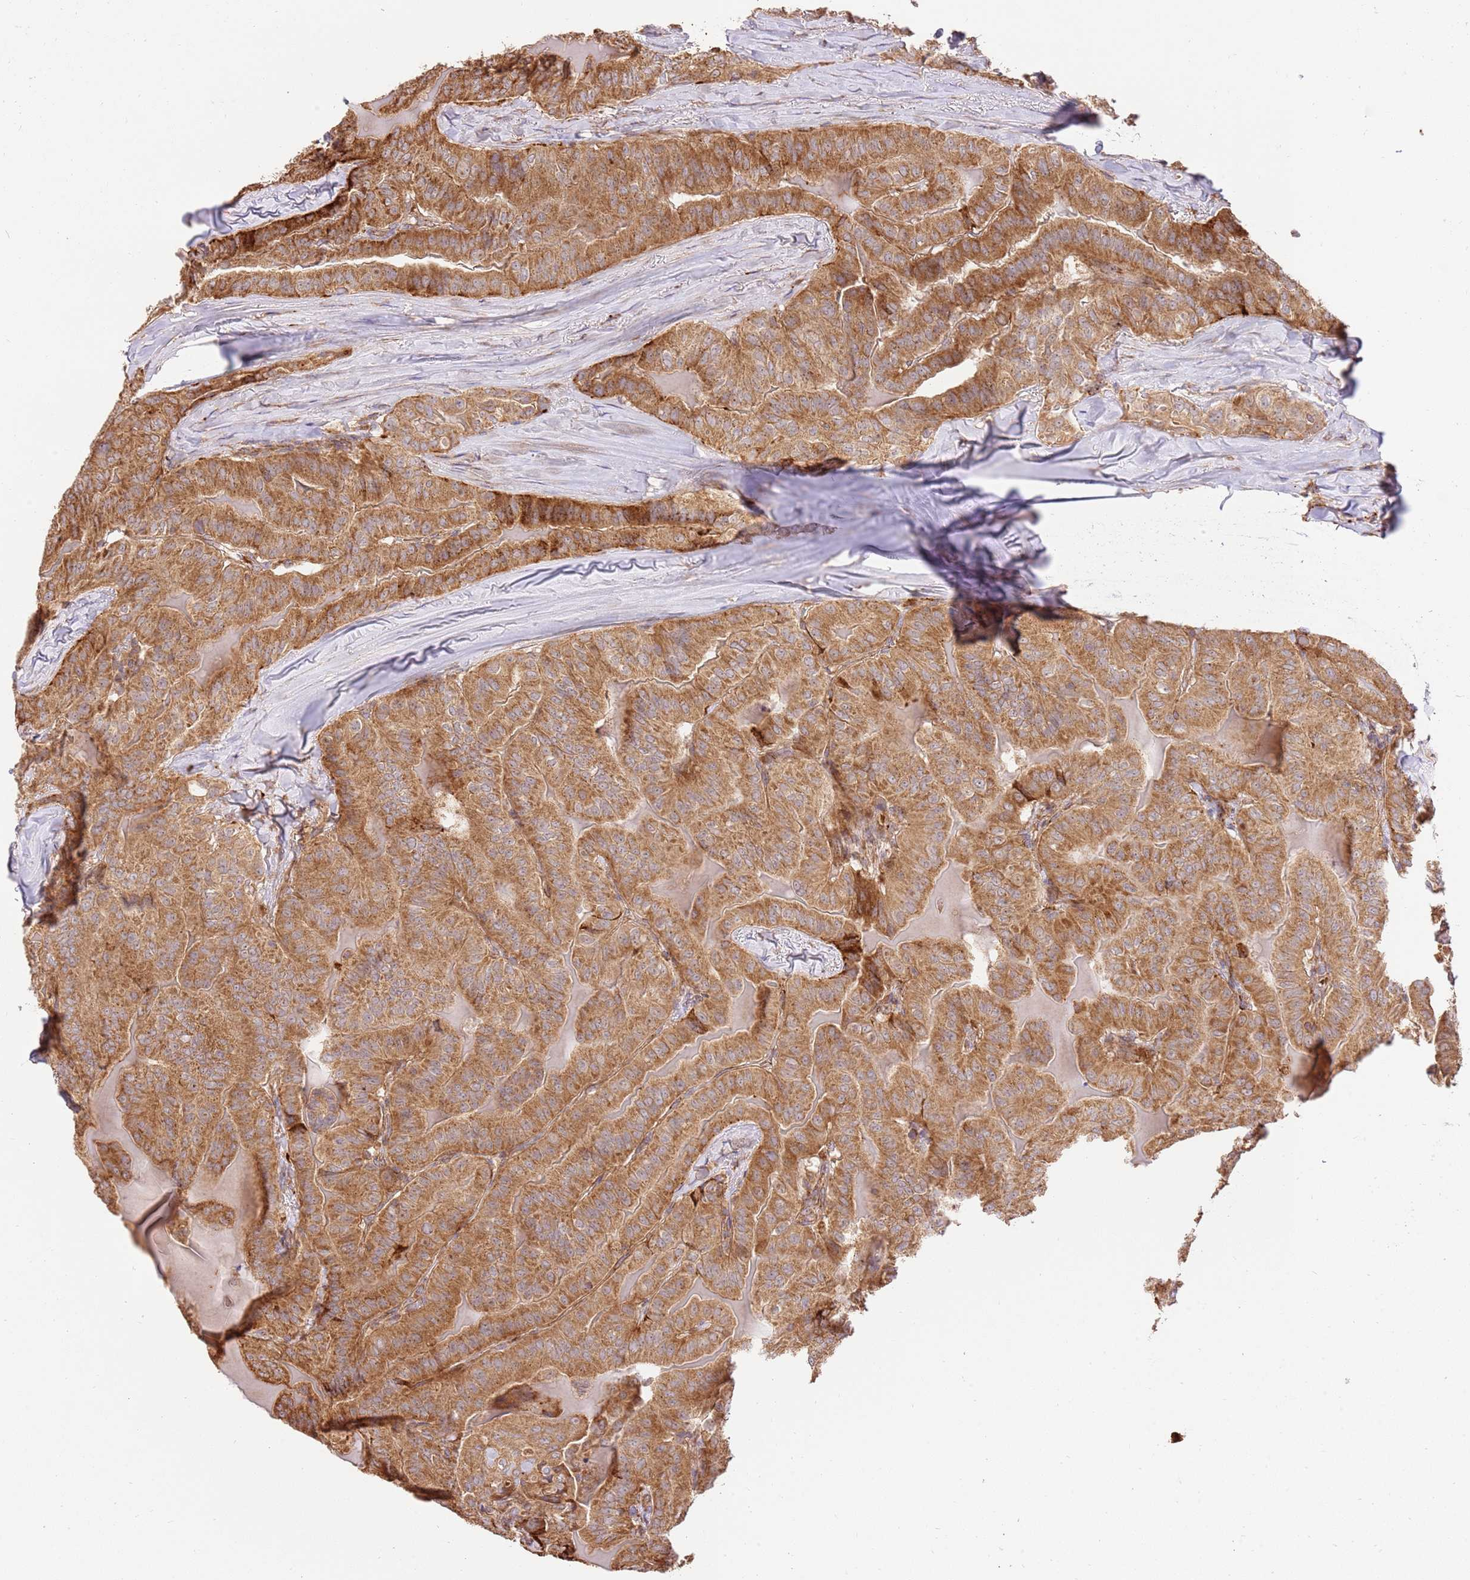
{"staining": {"intensity": "strong", "quantity": ">75%", "location": "cytoplasmic/membranous"}, "tissue": "thyroid cancer", "cell_type": "Tumor cells", "image_type": "cancer", "snomed": [{"axis": "morphology", "description": "Papillary adenocarcinoma, NOS"}, {"axis": "topography", "description": "Thyroid gland"}], "caption": "The image reveals staining of papillary adenocarcinoma (thyroid), revealing strong cytoplasmic/membranous protein staining (brown color) within tumor cells.", "gene": "SPATA2L", "patient": {"sex": "female", "age": 68}}